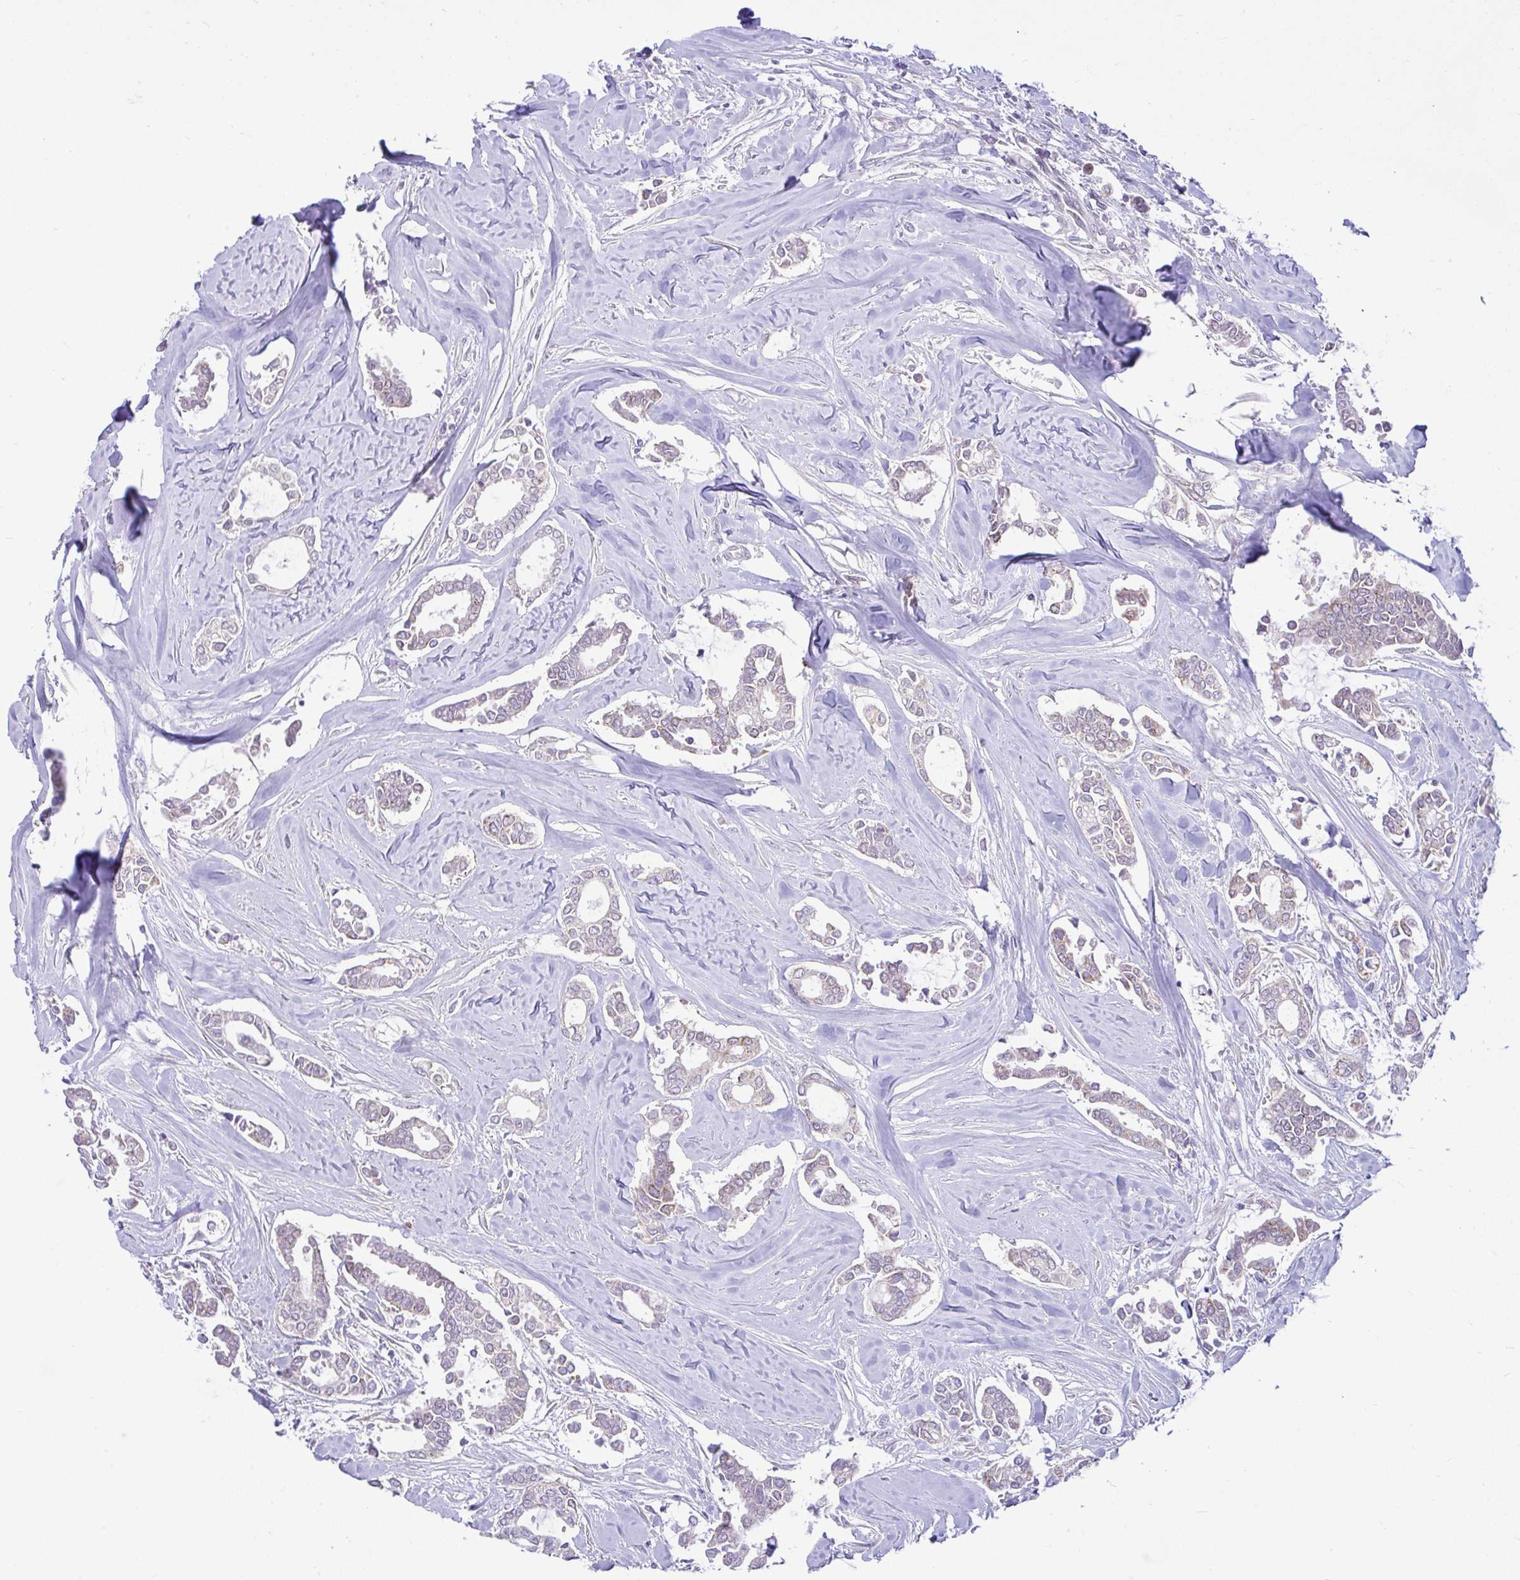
{"staining": {"intensity": "negative", "quantity": "none", "location": "none"}, "tissue": "breast cancer", "cell_type": "Tumor cells", "image_type": "cancer", "snomed": [{"axis": "morphology", "description": "Duct carcinoma"}, {"axis": "topography", "description": "Breast"}], "caption": "Infiltrating ductal carcinoma (breast) was stained to show a protein in brown. There is no significant staining in tumor cells.", "gene": "PYCR2", "patient": {"sex": "female", "age": 84}}